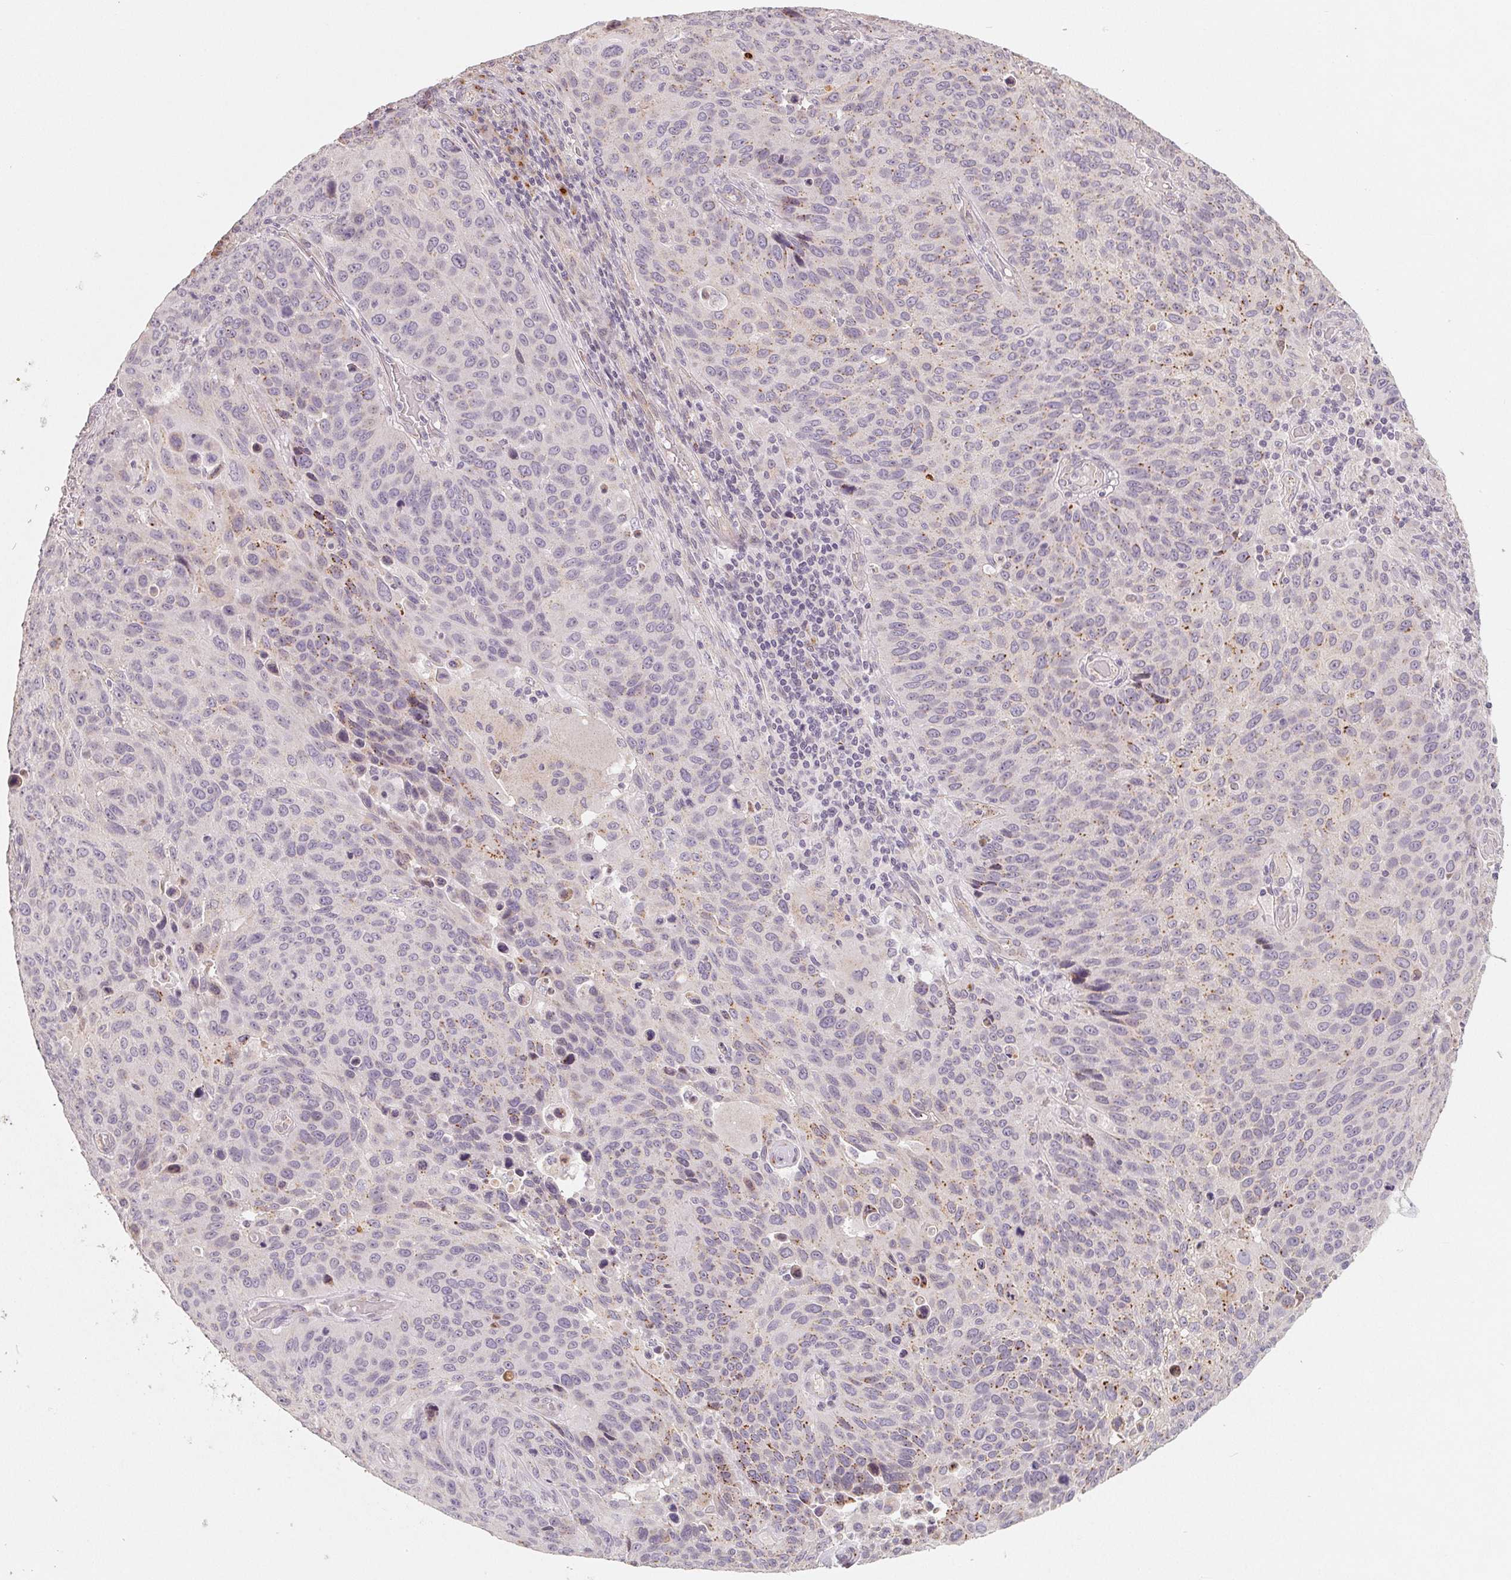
{"staining": {"intensity": "moderate", "quantity": "<25%", "location": "cytoplasmic/membranous"}, "tissue": "lung cancer", "cell_type": "Tumor cells", "image_type": "cancer", "snomed": [{"axis": "morphology", "description": "Squamous cell carcinoma, NOS"}, {"axis": "topography", "description": "Lung"}], "caption": "Immunohistochemistry of squamous cell carcinoma (lung) reveals low levels of moderate cytoplasmic/membranous positivity in approximately <25% of tumor cells.", "gene": "TMSB15B", "patient": {"sex": "male", "age": 68}}